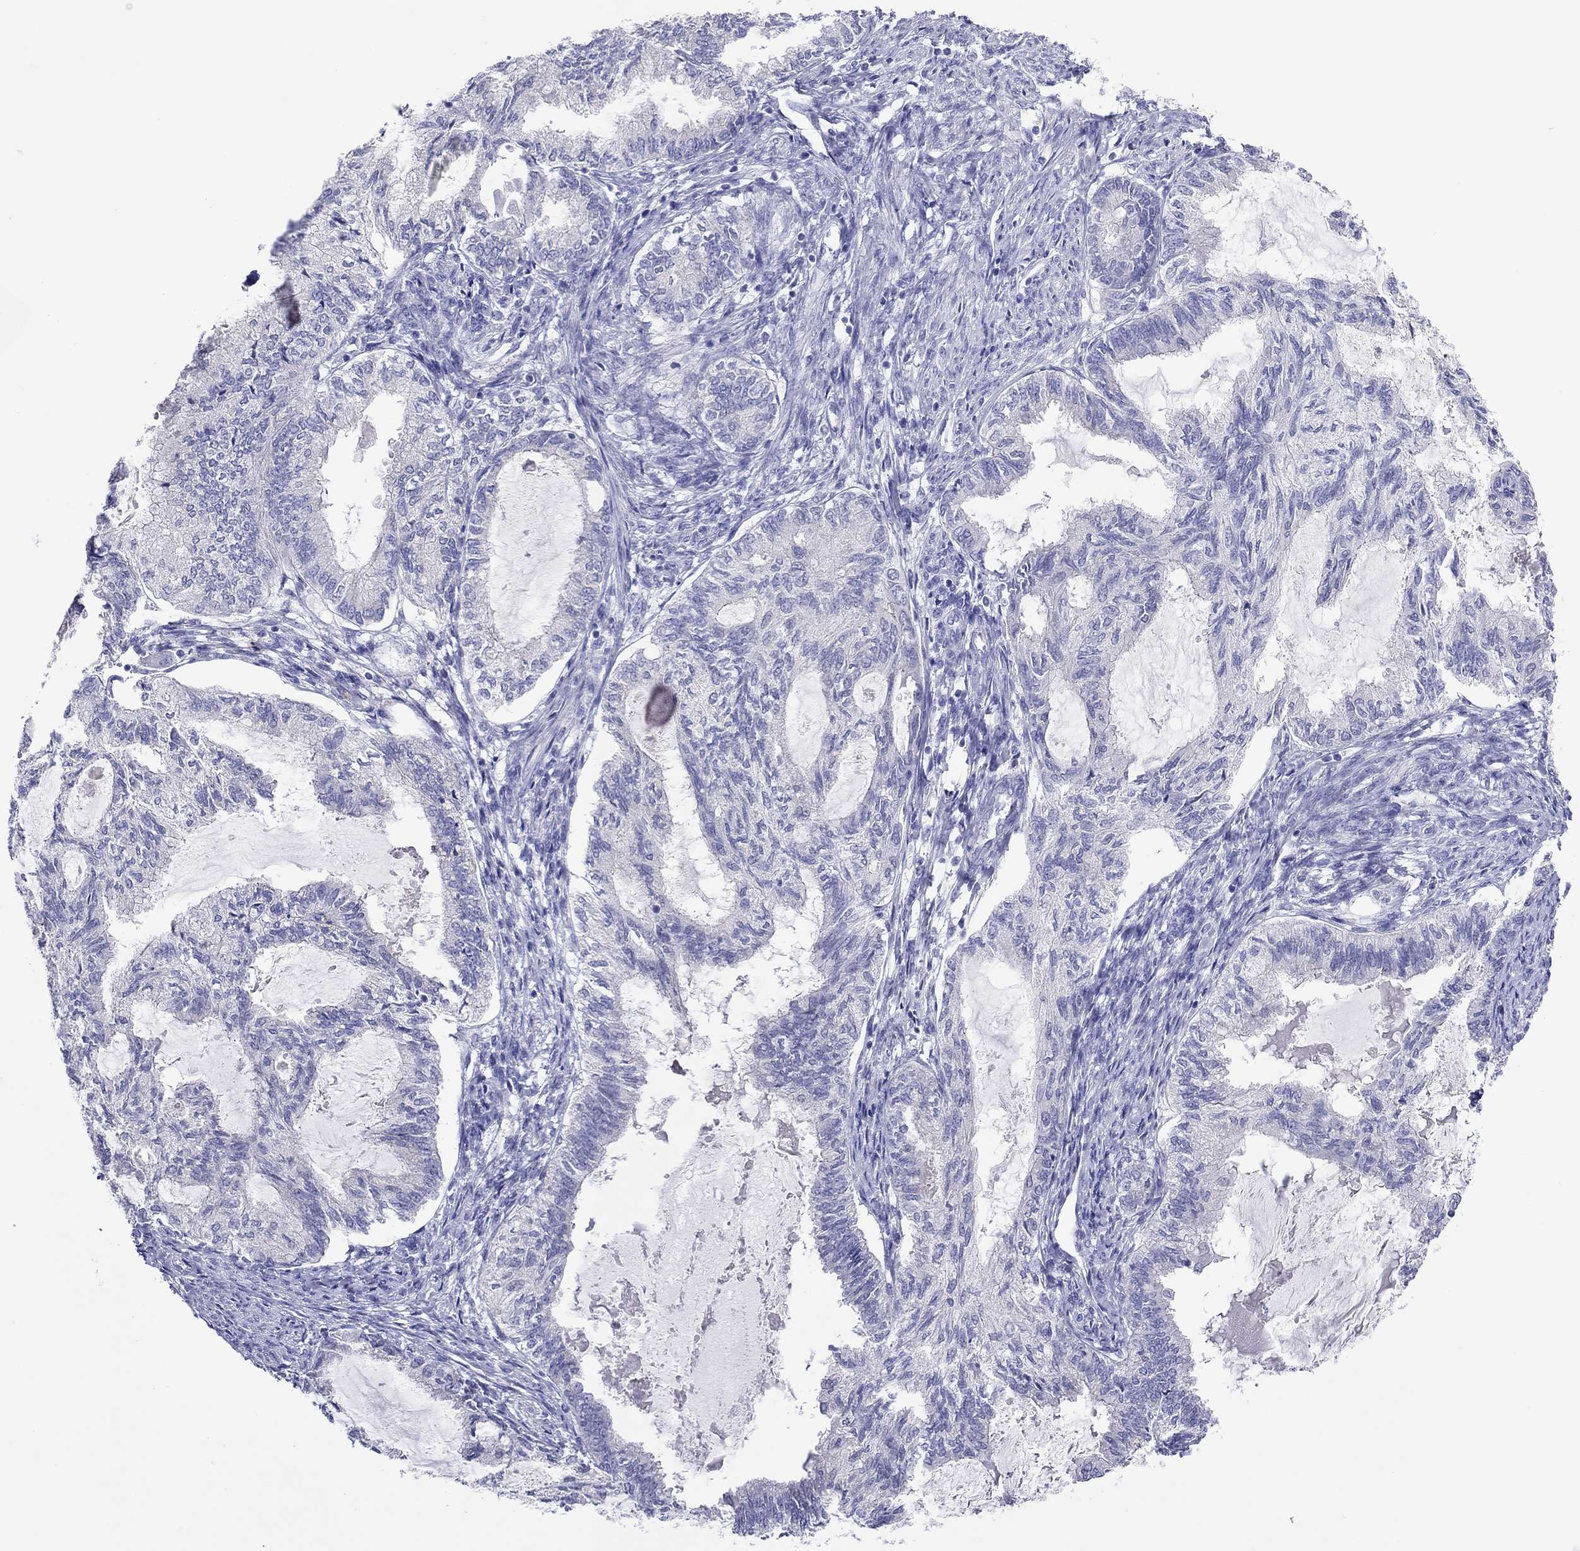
{"staining": {"intensity": "negative", "quantity": "none", "location": "none"}, "tissue": "endometrial cancer", "cell_type": "Tumor cells", "image_type": "cancer", "snomed": [{"axis": "morphology", "description": "Adenocarcinoma, NOS"}, {"axis": "topography", "description": "Endometrium"}], "caption": "DAB (3,3'-diaminobenzidine) immunohistochemical staining of human endometrial cancer reveals no significant positivity in tumor cells. The staining was performed using DAB (3,3'-diaminobenzidine) to visualize the protein expression in brown, while the nuclei were stained in blue with hematoxylin (Magnification: 20x).", "gene": "MGAT4C", "patient": {"sex": "female", "age": 86}}